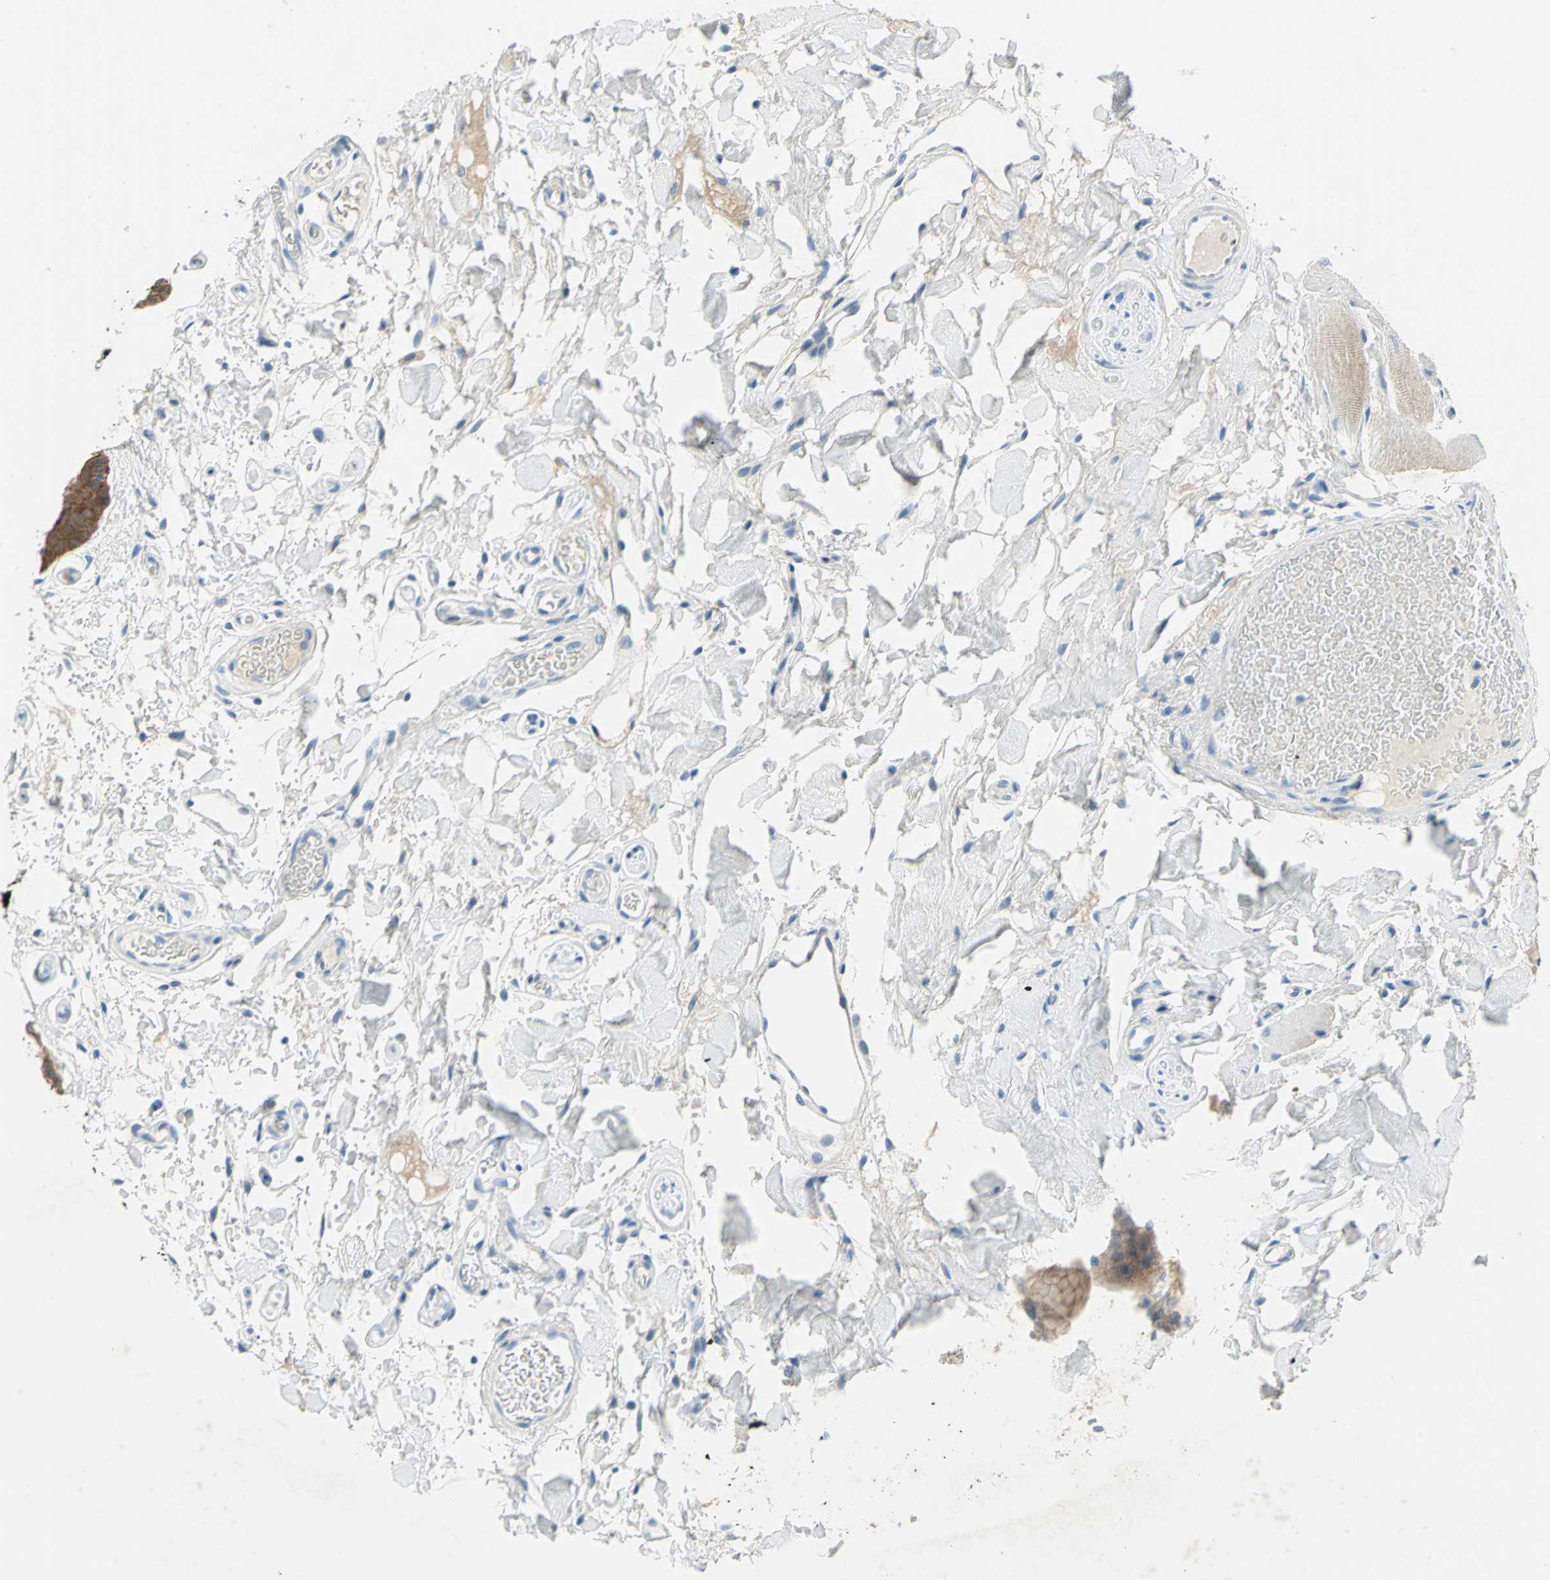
{"staining": {"intensity": "strong", "quantity": ">75%", "location": "cytoplasmic/membranous,nuclear"}, "tissue": "oral mucosa", "cell_type": "Squamous epithelial cells", "image_type": "normal", "snomed": [{"axis": "morphology", "description": "Normal tissue, NOS"}, {"axis": "topography", "description": "Oral tissue"}], "caption": "A brown stain shows strong cytoplasmic/membranous,nuclear staining of a protein in squamous epithelial cells of unremarkable oral mucosa. (Stains: DAB (3,3'-diaminobenzidine) in brown, nuclei in blue, Microscopy: brightfield microscopy at high magnification).", "gene": "SFN", "patient": {"sex": "male", "age": 54}}